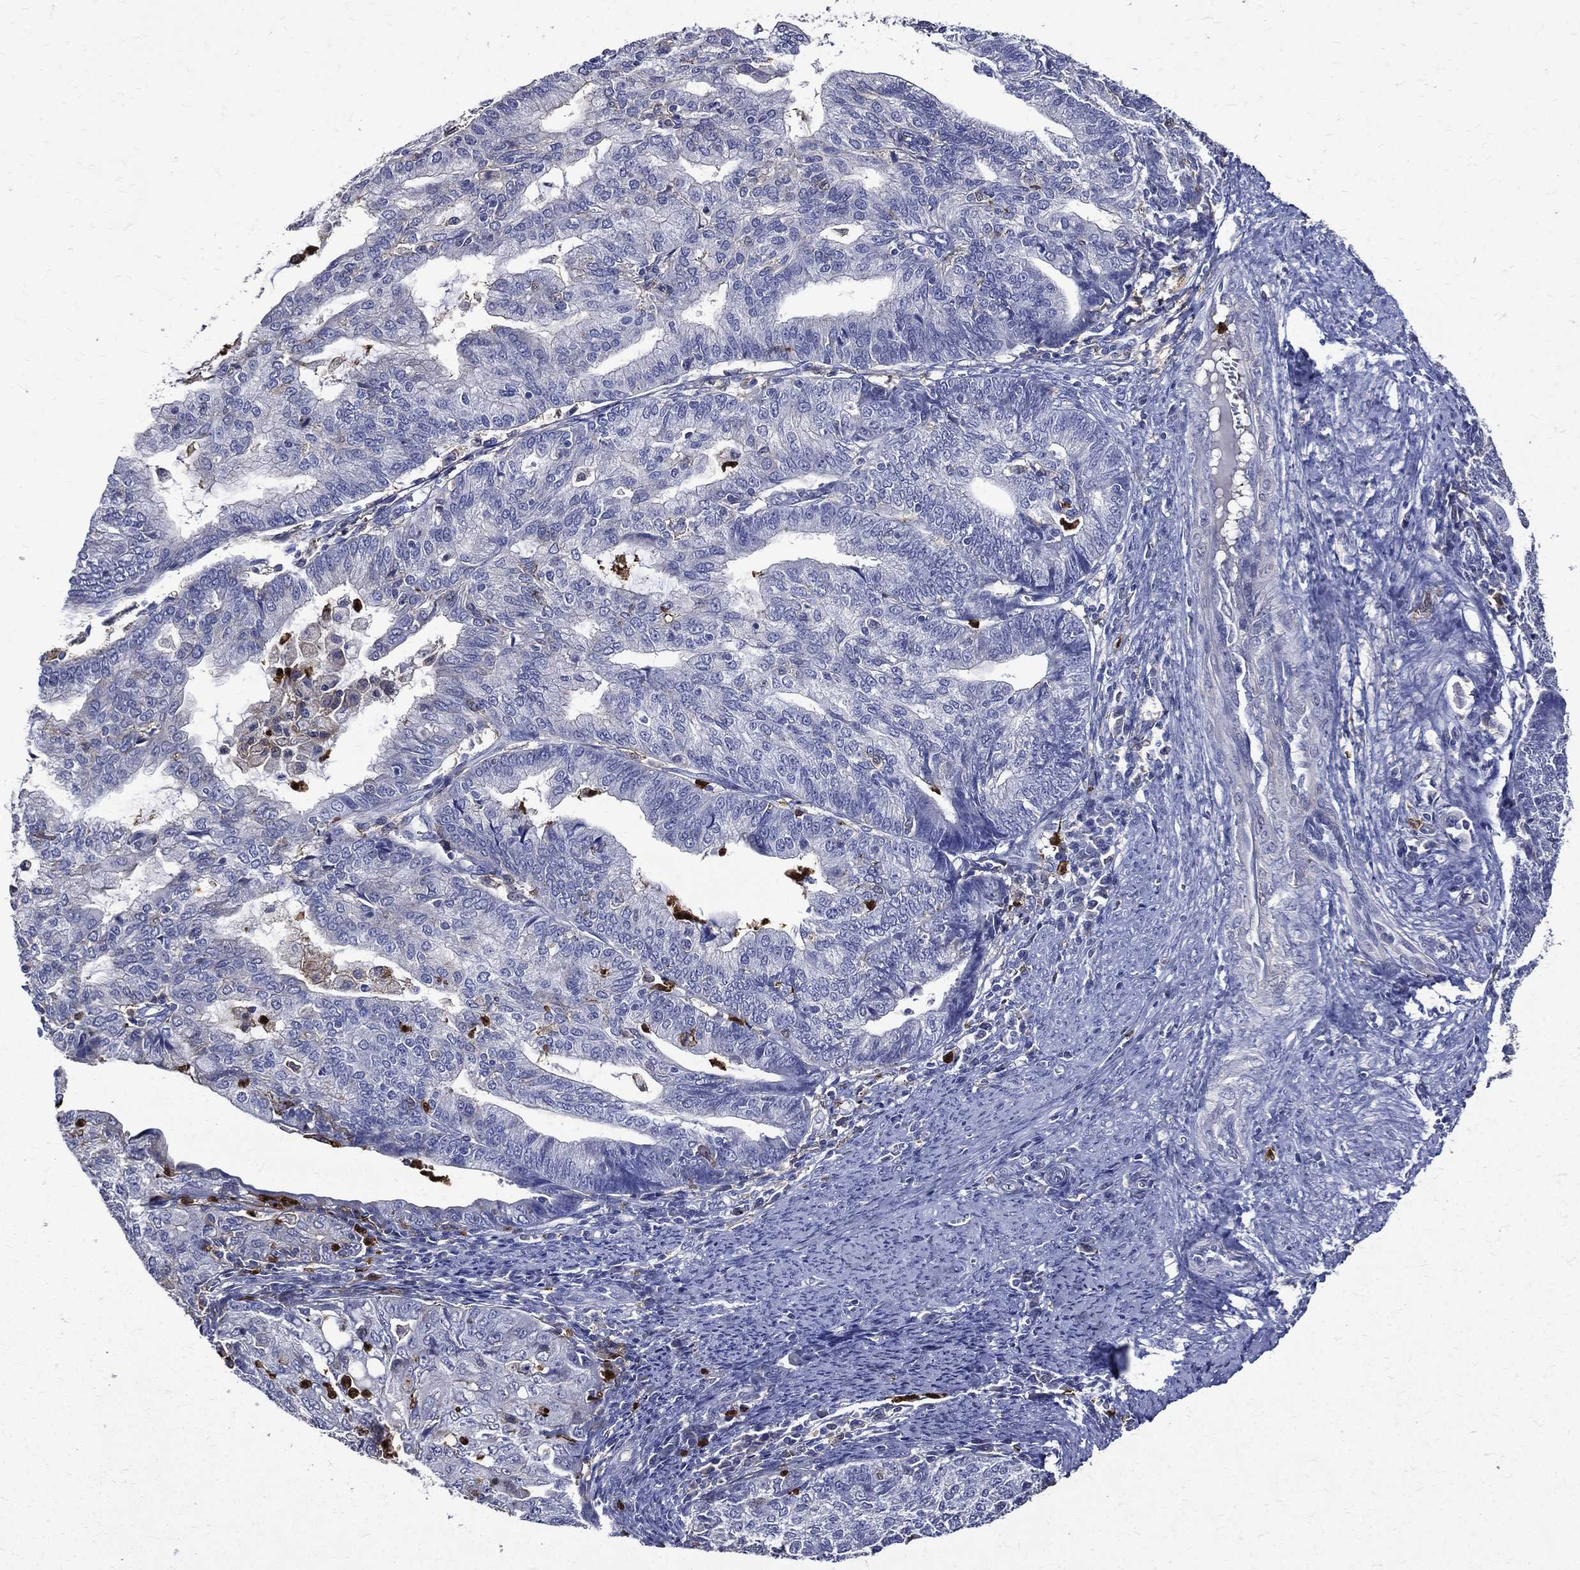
{"staining": {"intensity": "negative", "quantity": "none", "location": "none"}, "tissue": "endometrial cancer", "cell_type": "Tumor cells", "image_type": "cancer", "snomed": [{"axis": "morphology", "description": "Adenocarcinoma, NOS"}, {"axis": "topography", "description": "Endometrium"}], "caption": "A histopathology image of human adenocarcinoma (endometrial) is negative for staining in tumor cells. The staining is performed using DAB (3,3'-diaminobenzidine) brown chromogen with nuclei counter-stained in using hematoxylin.", "gene": "GPR171", "patient": {"sex": "female", "age": 82}}